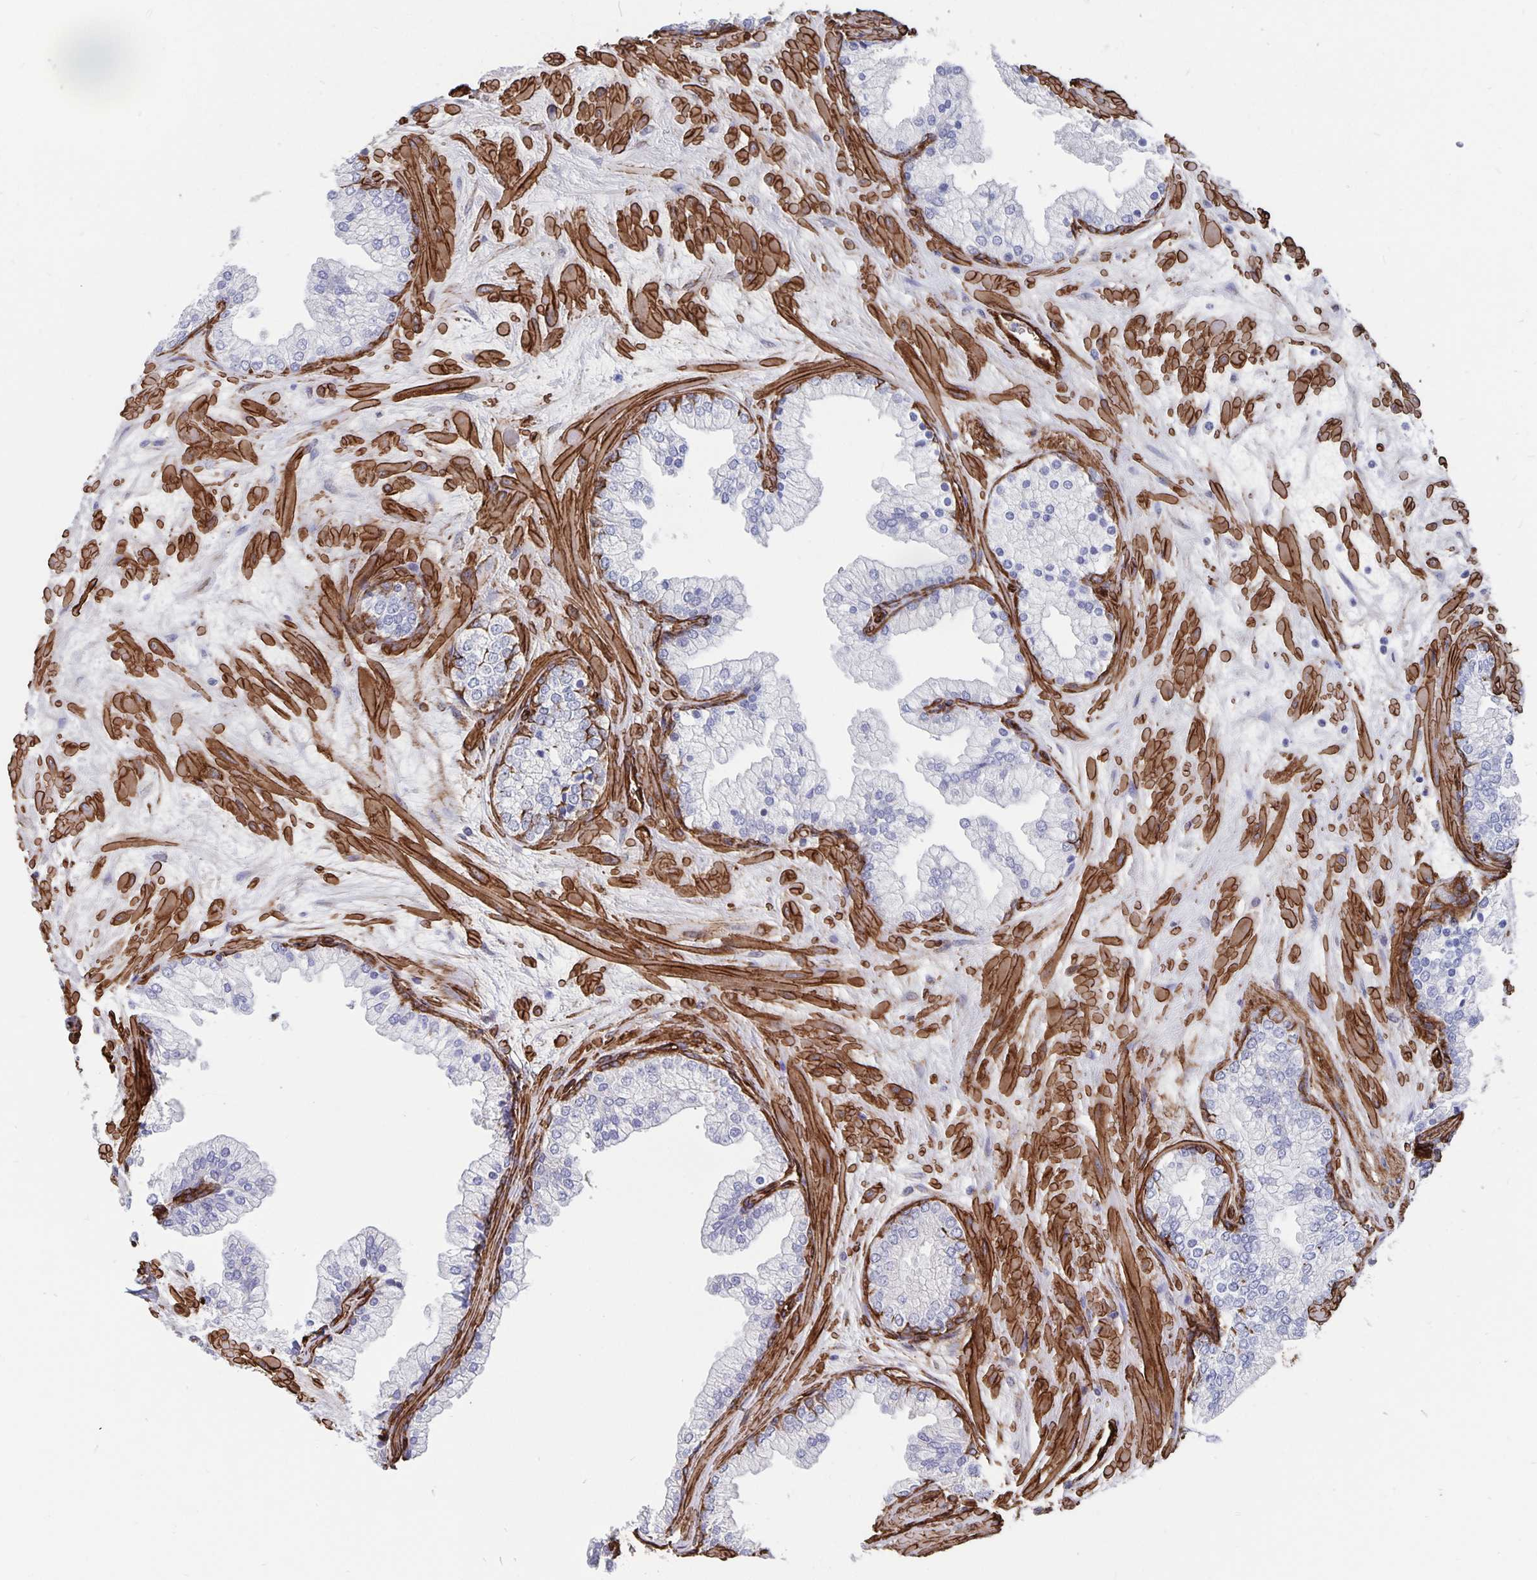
{"staining": {"intensity": "negative", "quantity": "none", "location": "none"}, "tissue": "prostate", "cell_type": "Glandular cells", "image_type": "normal", "snomed": [{"axis": "morphology", "description": "Normal tissue, NOS"}, {"axis": "topography", "description": "Prostate"}, {"axis": "topography", "description": "Peripheral nerve tissue"}], "caption": "IHC photomicrograph of benign prostate: prostate stained with DAB (3,3'-diaminobenzidine) shows no significant protein expression in glandular cells.", "gene": "DCHS2", "patient": {"sex": "male", "age": 61}}